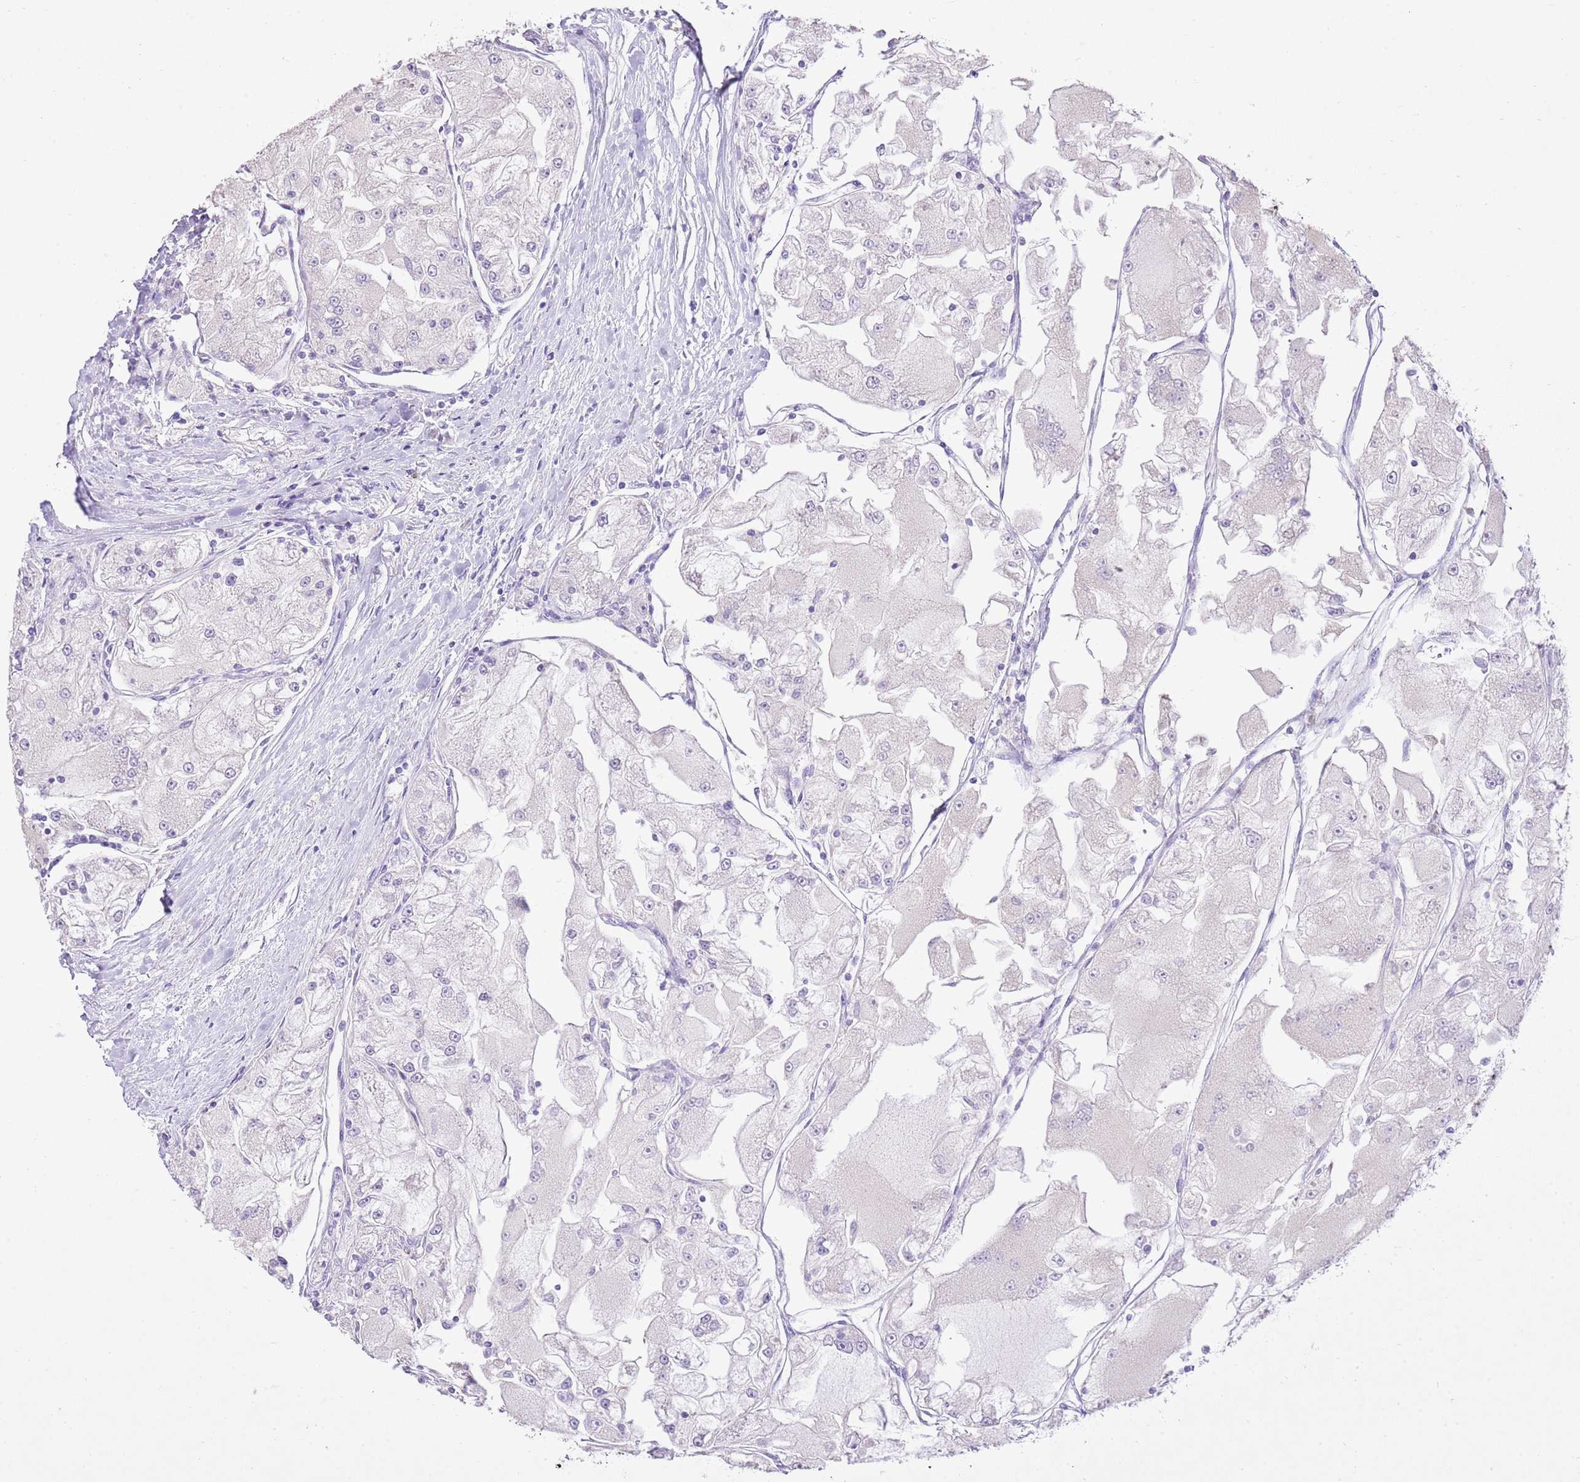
{"staining": {"intensity": "negative", "quantity": "none", "location": "none"}, "tissue": "renal cancer", "cell_type": "Tumor cells", "image_type": "cancer", "snomed": [{"axis": "morphology", "description": "Adenocarcinoma, NOS"}, {"axis": "topography", "description": "Kidney"}], "caption": "Tumor cells are negative for protein expression in human renal cancer (adenocarcinoma).", "gene": "XPO7", "patient": {"sex": "female", "age": 72}}